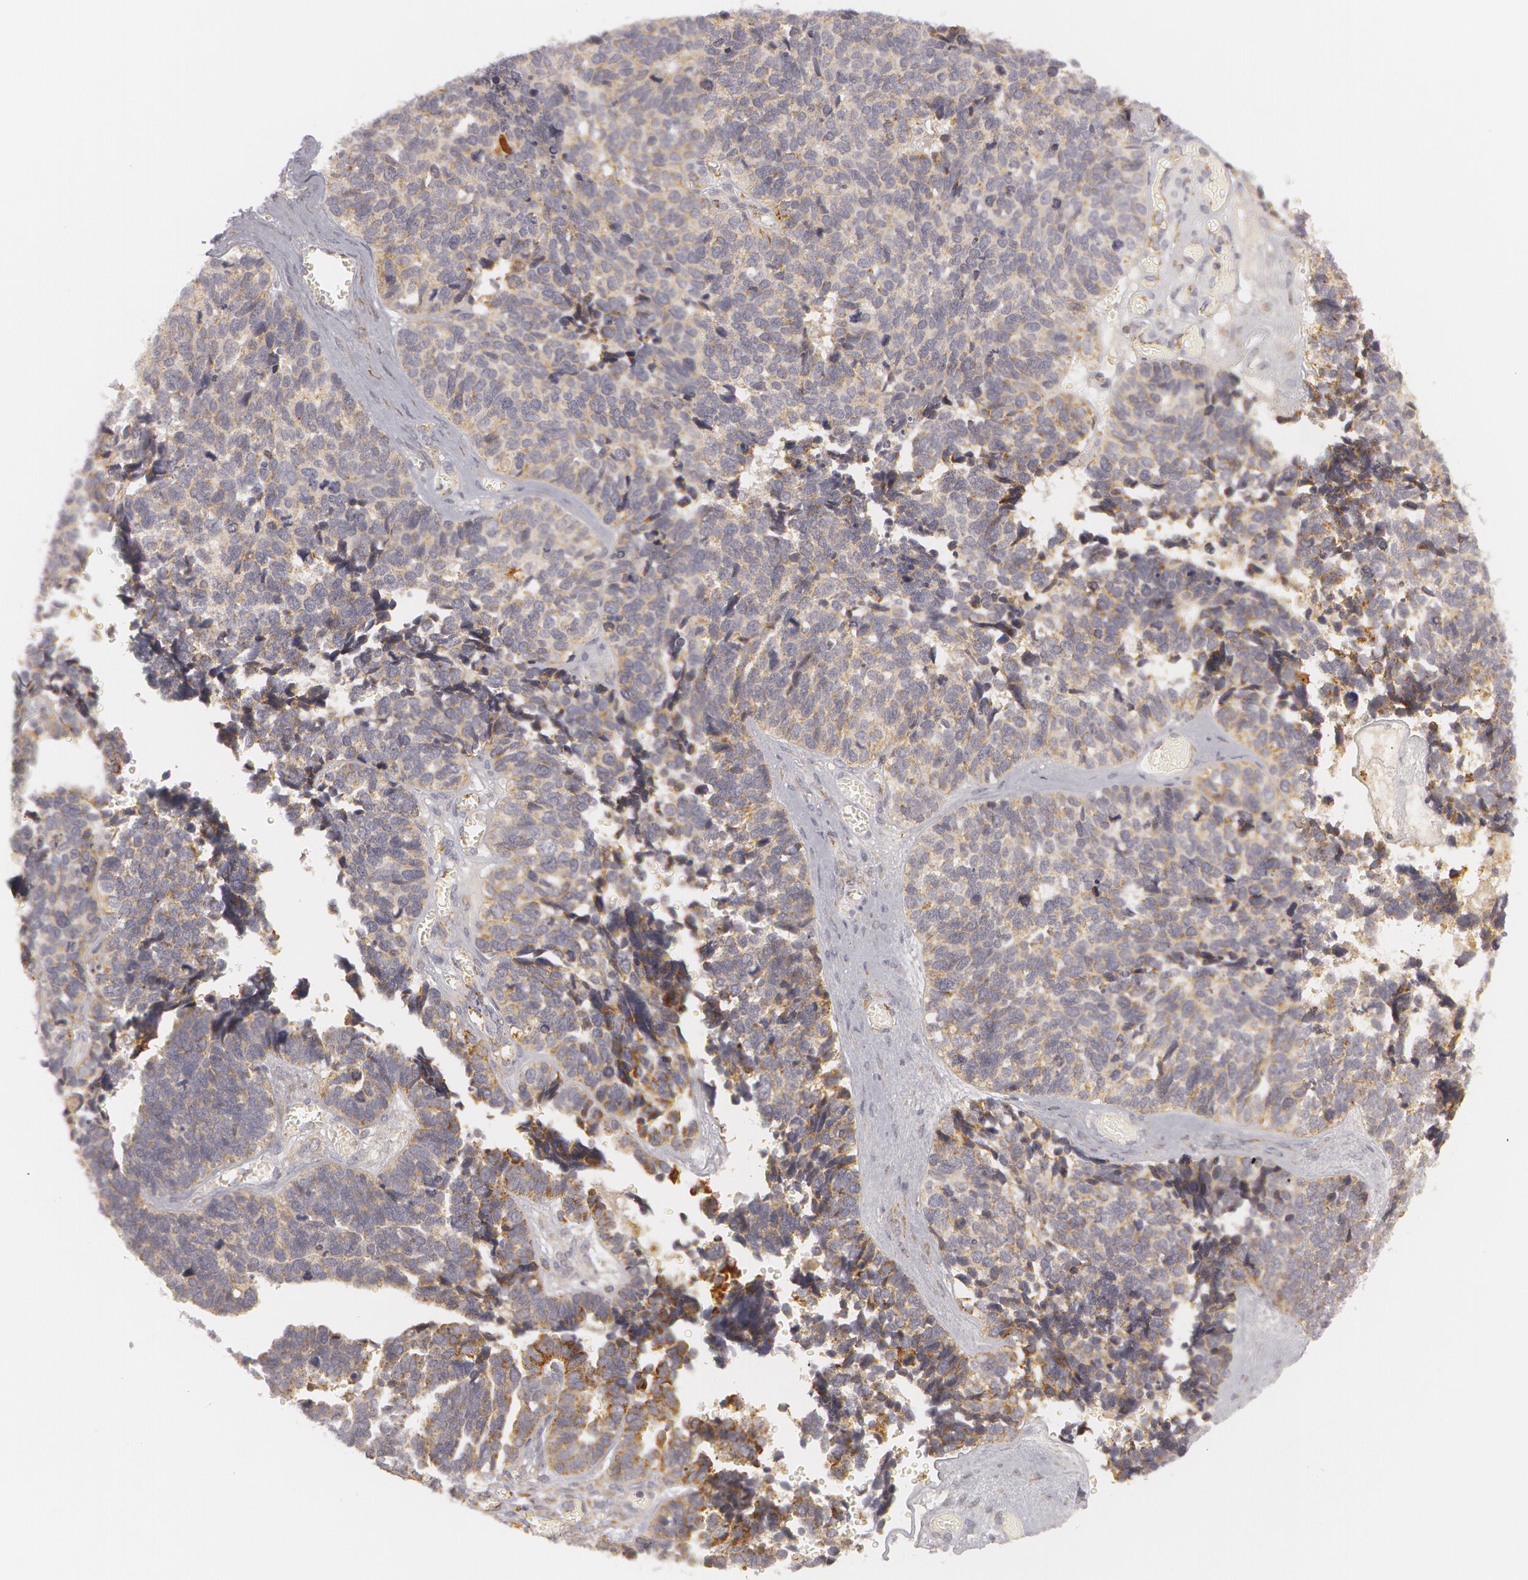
{"staining": {"intensity": "weak", "quantity": "25%-75%", "location": "cytoplasmic/membranous"}, "tissue": "ovarian cancer", "cell_type": "Tumor cells", "image_type": "cancer", "snomed": [{"axis": "morphology", "description": "Cystadenocarcinoma, serous, NOS"}, {"axis": "topography", "description": "Ovary"}], "caption": "Immunohistochemical staining of human ovarian serous cystadenocarcinoma reveals low levels of weak cytoplasmic/membranous expression in about 25%-75% of tumor cells. Nuclei are stained in blue.", "gene": "C7", "patient": {"sex": "female", "age": 77}}